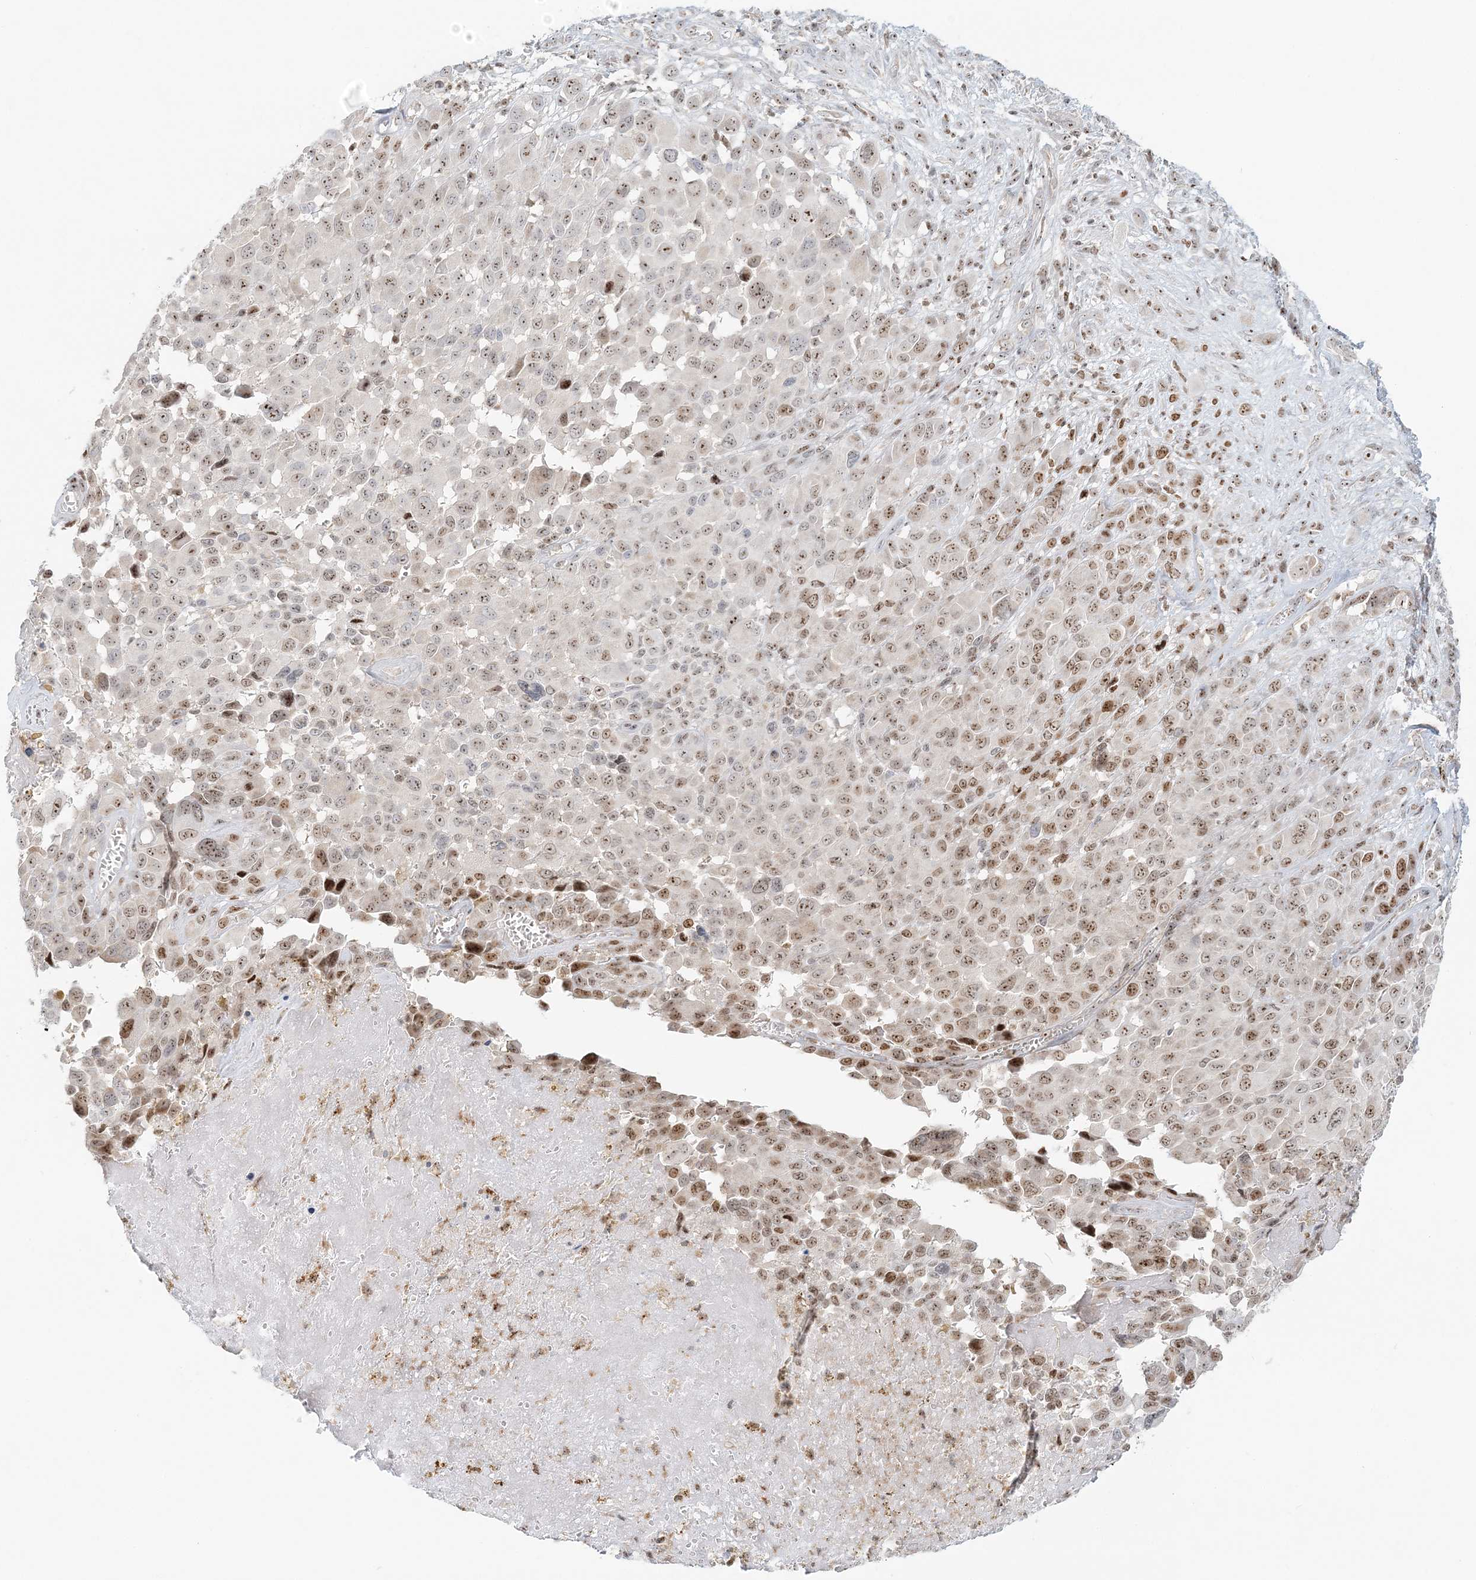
{"staining": {"intensity": "moderate", "quantity": ">75%", "location": "nuclear"}, "tissue": "melanoma", "cell_type": "Tumor cells", "image_type": "cancer", "snomed": [{"axis": "morphology", "description": "Malignant melanoma, NOS"}, {"axis": "topography", "description": "Skin of trunk"}], "caption": "This is a photomicrograph of immunohistochemistry staining of melanoma, which shows moderate staining in the nuclear of tumor cells.", "gene": "UBE2F", "patient": {"sex": "male", "age": 71}}